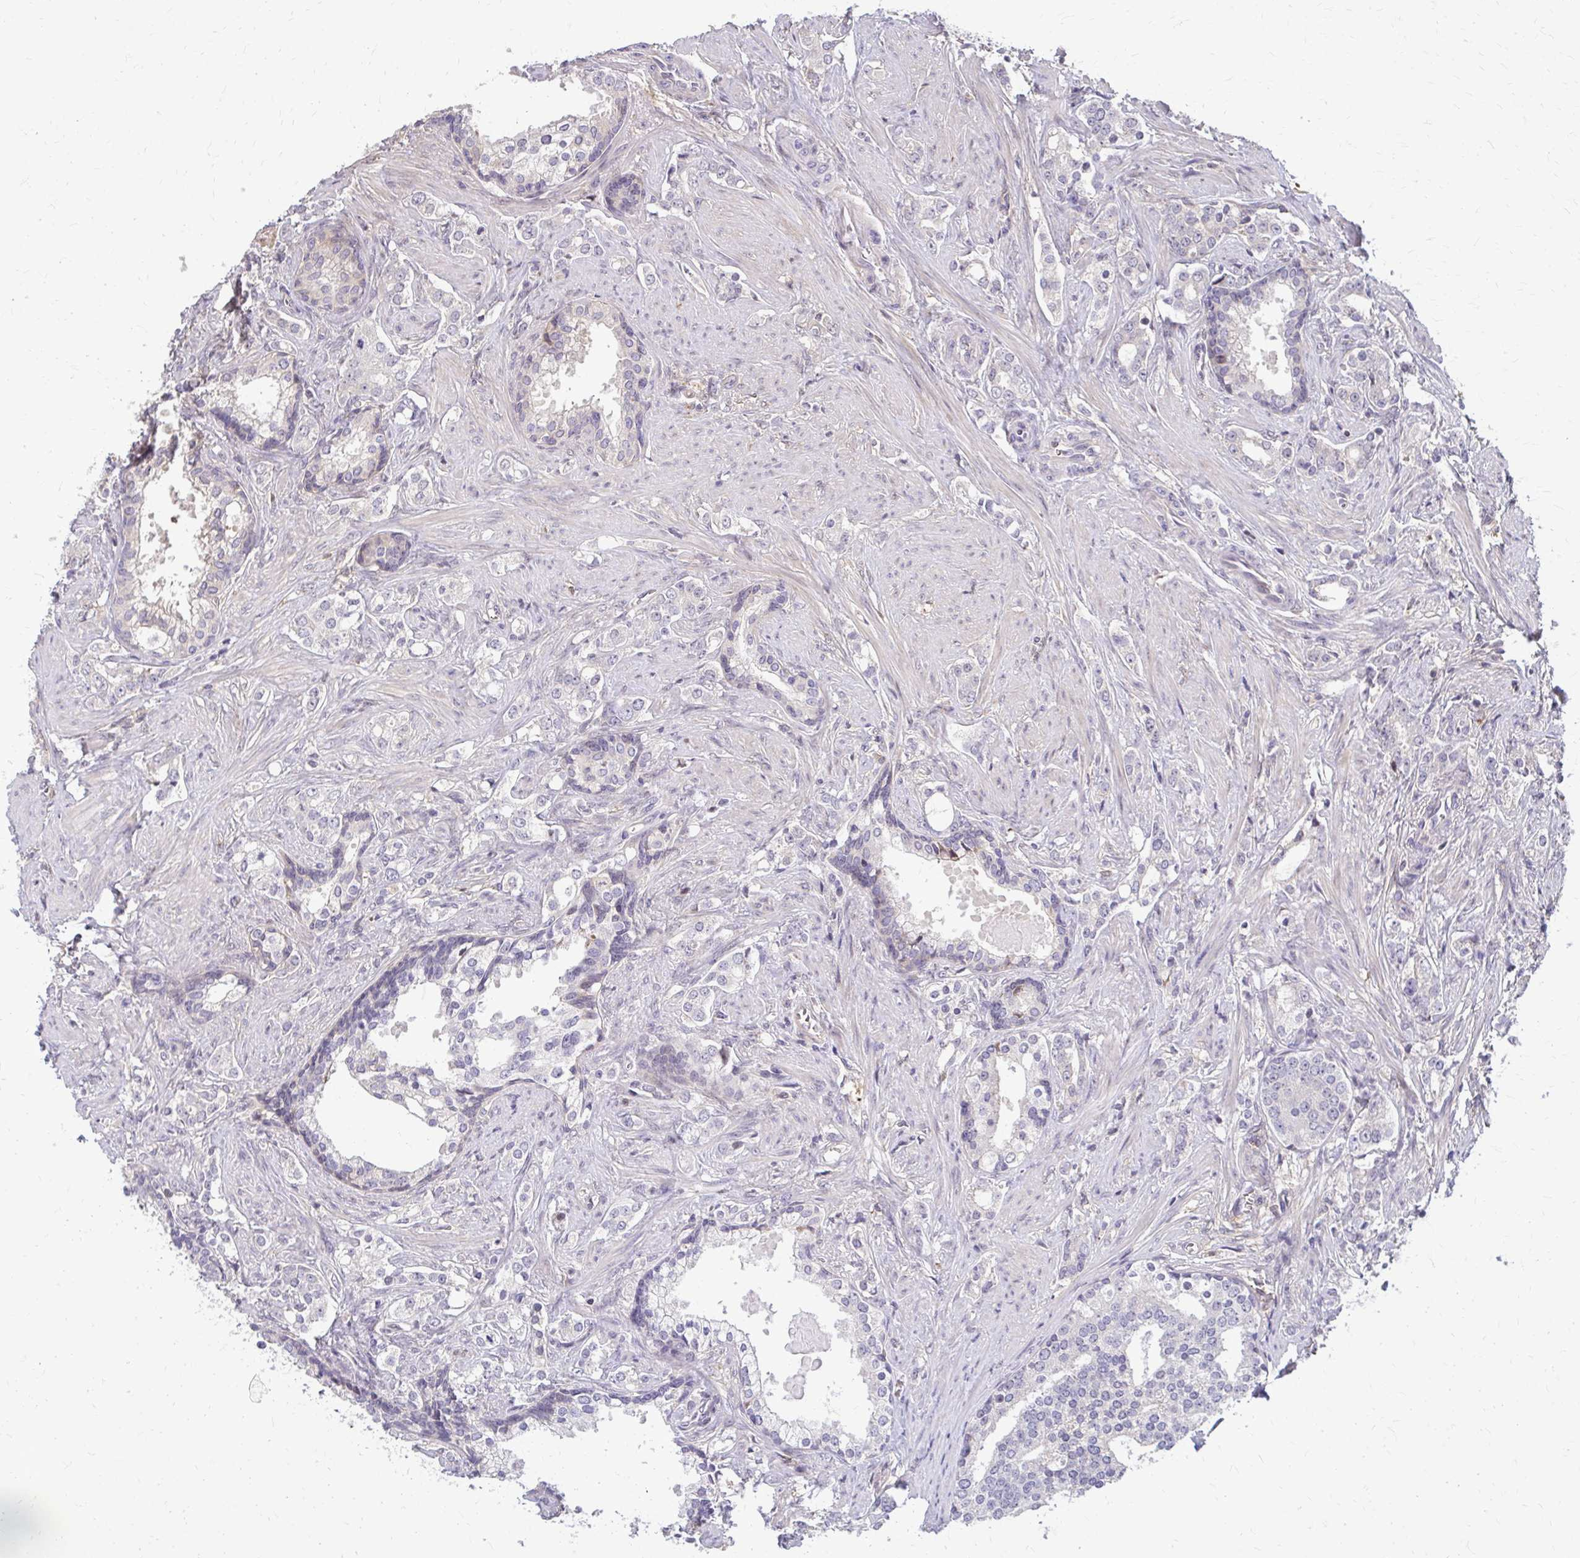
{"staining": {"intensity": "moderate", "quantity": "<25%", "location": "cytoplasmic/membranous"}, "tissue": "prostate cancer", "cell_type": "Tumor cells", "image_type": "cancer", "snomed": [{"axis": "morphology", "description": "Adenocarcinoma, Medium grade"}, {"axis": "topography", "description": "Prostate"}], "caption": "Immunohistochemistry (IHC) histopathology image of neoplastic tissue: prostate cancer stained using immunohistochemistry demonstrates low levels of moderate protein expression localized specifically in the cytoplasmic/membranous of tumor cells, appearing as a cytoplasmic/membranous brown color.", "gene": "ZNF34", "patient": {"sex": "male", "age": 57}}